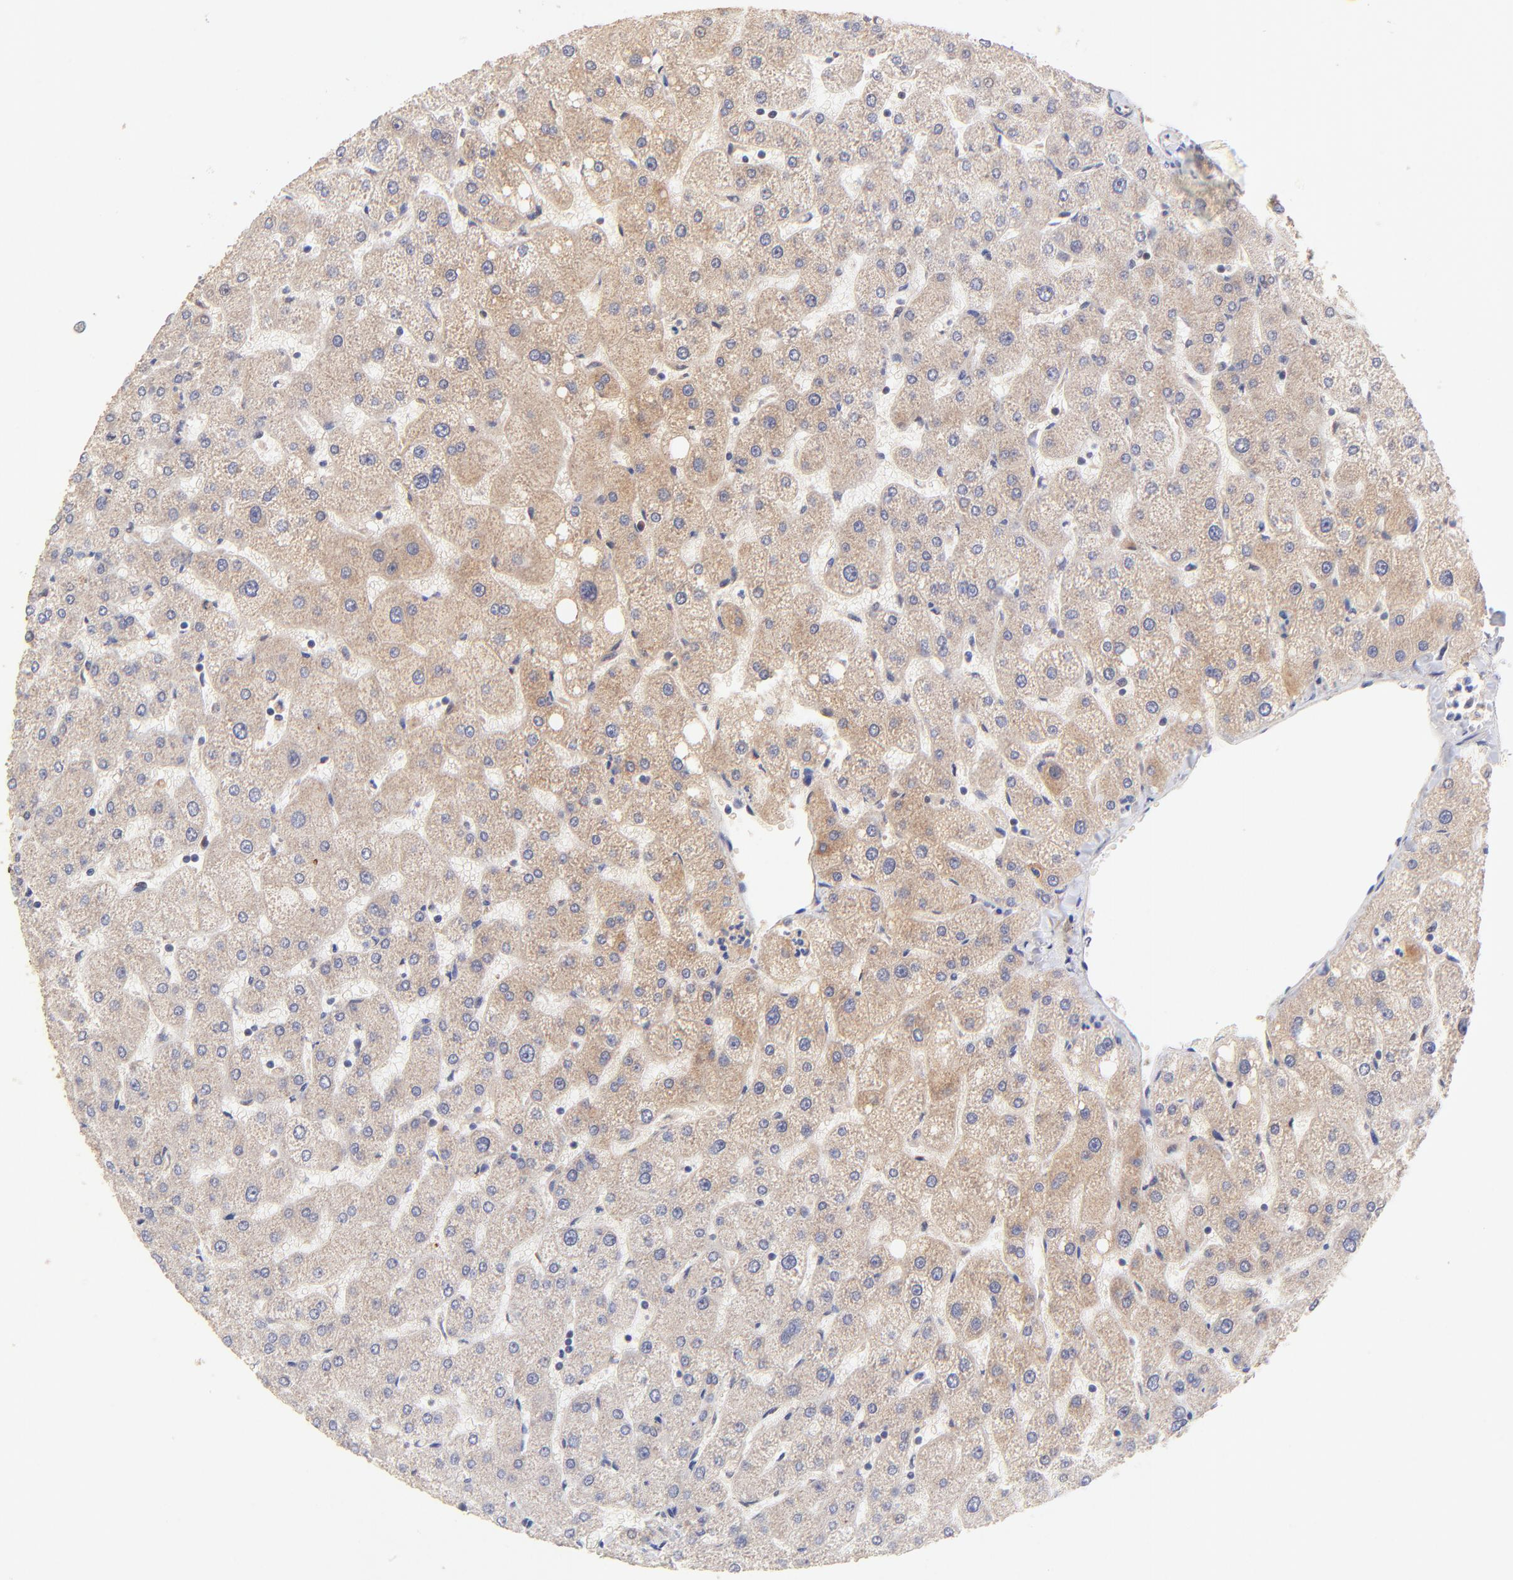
{"staining": {"intensity": "weak", "quantity": ">75%", "location": "cytoplasmic/membranous"}, "tissue": "liver", "cell_type": "Cholangiocytes", "image_type": "normal", "snomed": [{"axis": "morphology", "description": "Normal tissue, NOS"}, {"axis": "topography", "description": "Liver"}], "caption": "This is a histology image of immunohistochemistry staining of benign liver, which shows weak staining in the cytoplasmic/membranous of cholangiocytes.", "gene": "TNFAIP3", "patient": {"sex": "male", "age": 67}}